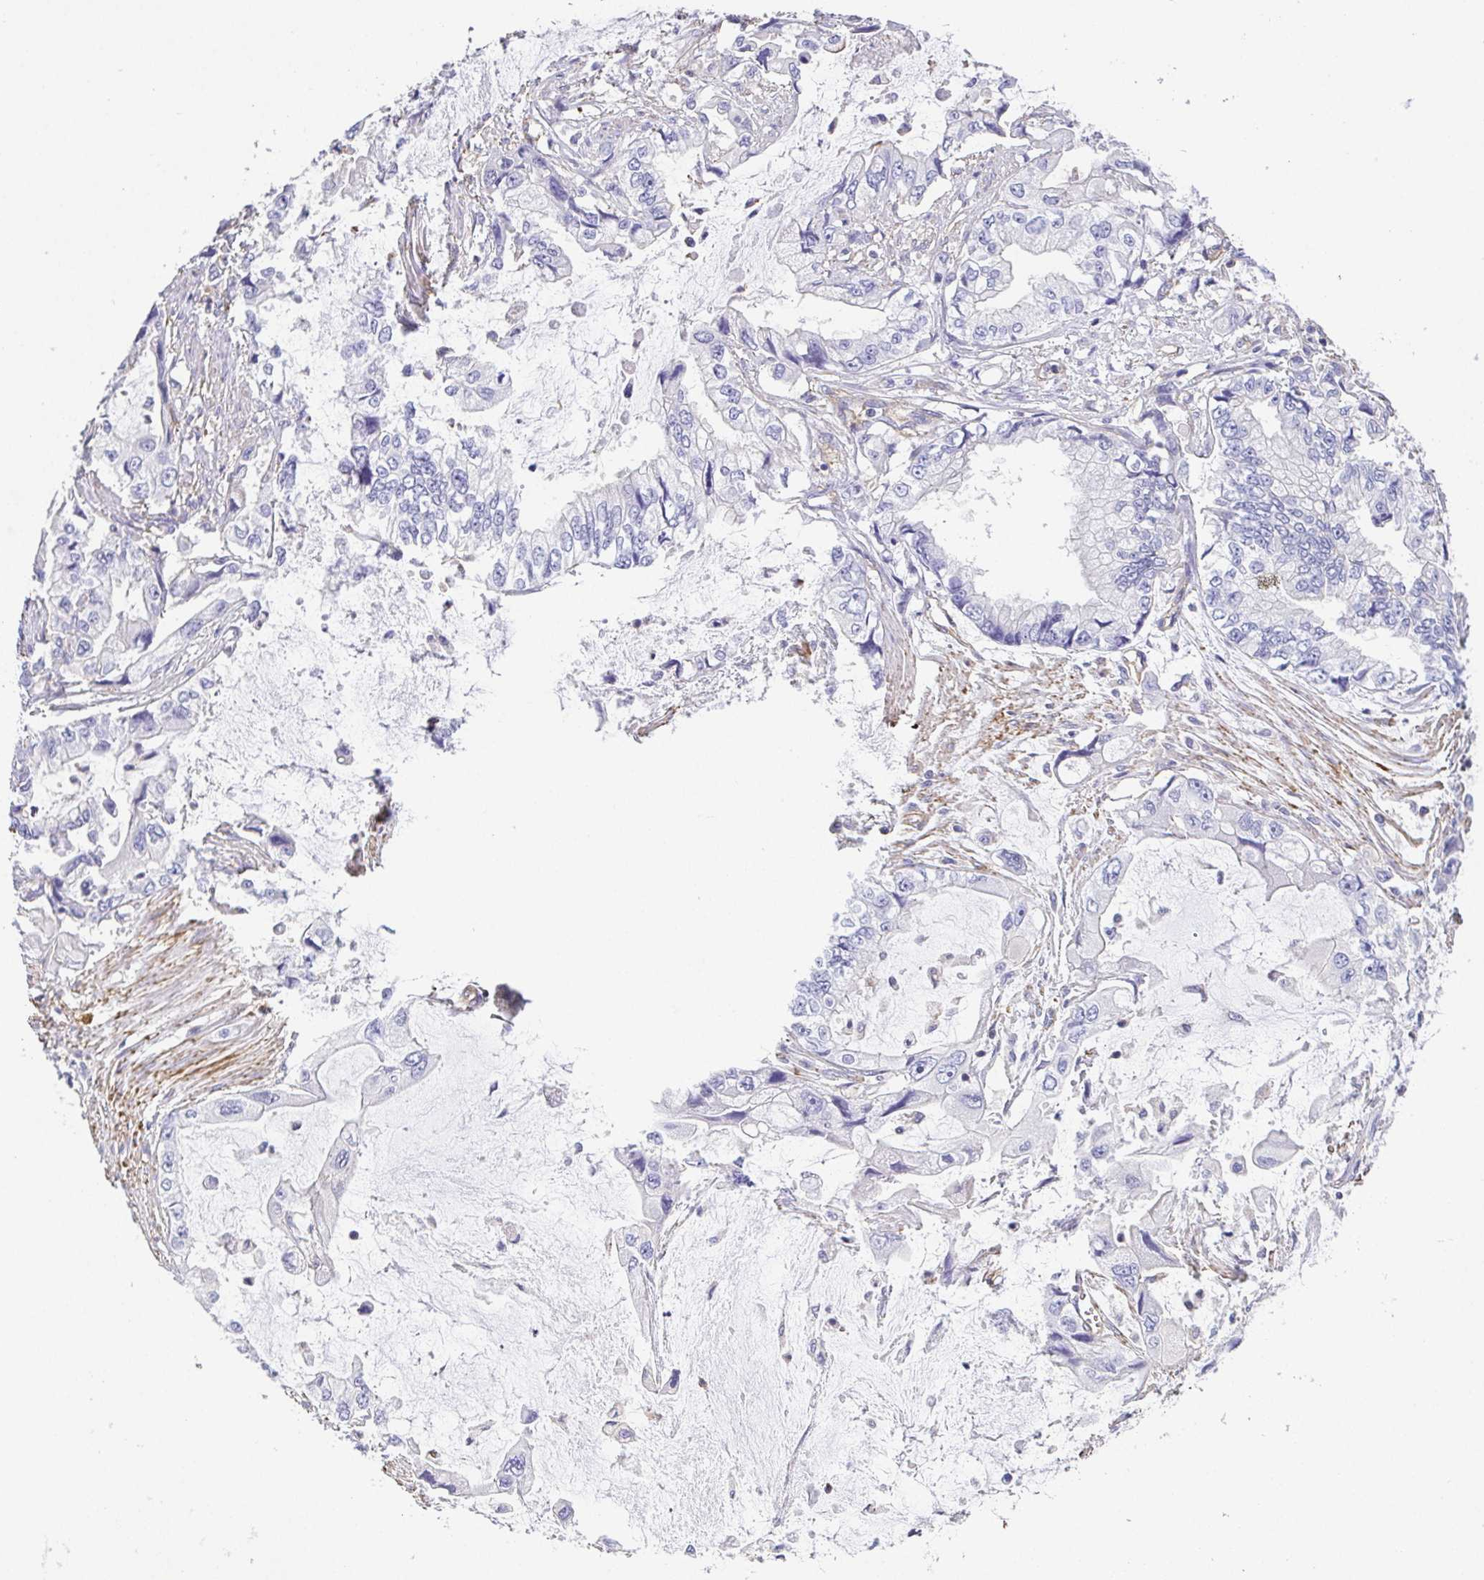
{"staining": {"intensity": "negative", "quantity": "none", "location": "none"}, "tissue": "stomach cancer", "cell_type": "Tumor cells", "image_type": "cancer", "snomed": [{"axis": "morphology", "description": "Adenocarcinoma, NOS"}, {"axis": "topography", "description": "Pancreas"}, {"axis": "topography", "description": "Stomach, upper"}, {"axis": "topography", "description": "Stomach"}], "caption": "Protein analysis of adenocarcinoma (stomach) reveals no significant expression in tumor cells.", "gene": "MYL6", "patient": {"sex": "male", "age": 77}}